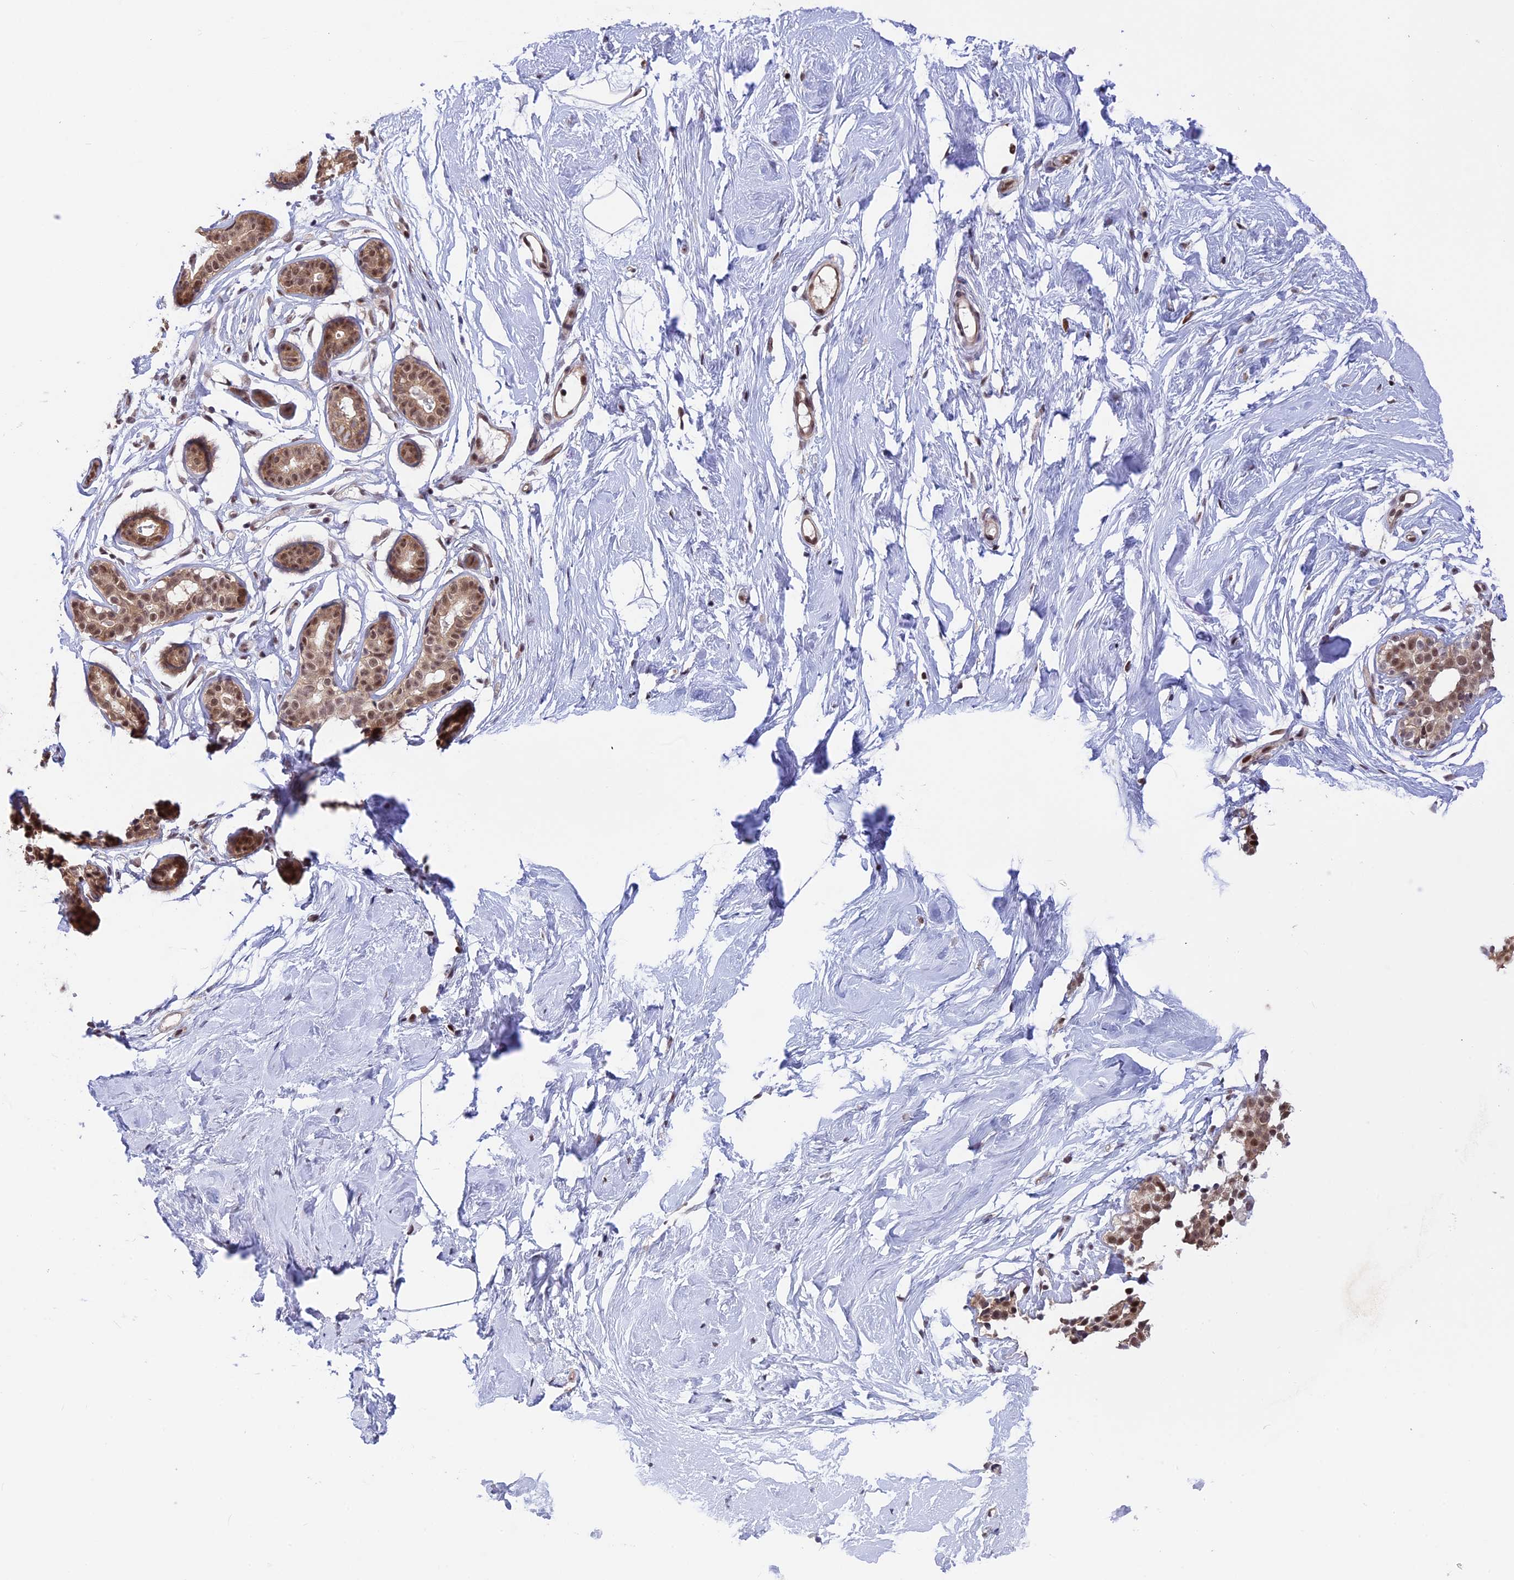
{"staining": {"intensity": "moderate", "quantity": ">75%", "location": "nuclear"}, "tissue": "breast", "cell_type": "Glandular cells", "image_type": "normal", "snomed": [{"axis": "morphology", "description": "Normal tissue, NOS"}, {"axis": "morphology", "description": "Adenoma, NOS"}, {"axis": "topography", "description": "Breast"}], "caption": "Immunohistochemistry (DAB (3,3'-diaminobenzidine)) staining of normal breast displays moderate nuclear protein positivity in about >75% of glandular cells. The protein is shown in brown color, while the nuclei are stained blue.", "gene": "POLR2C", "patient": {"sex": "female", "age": 23}}